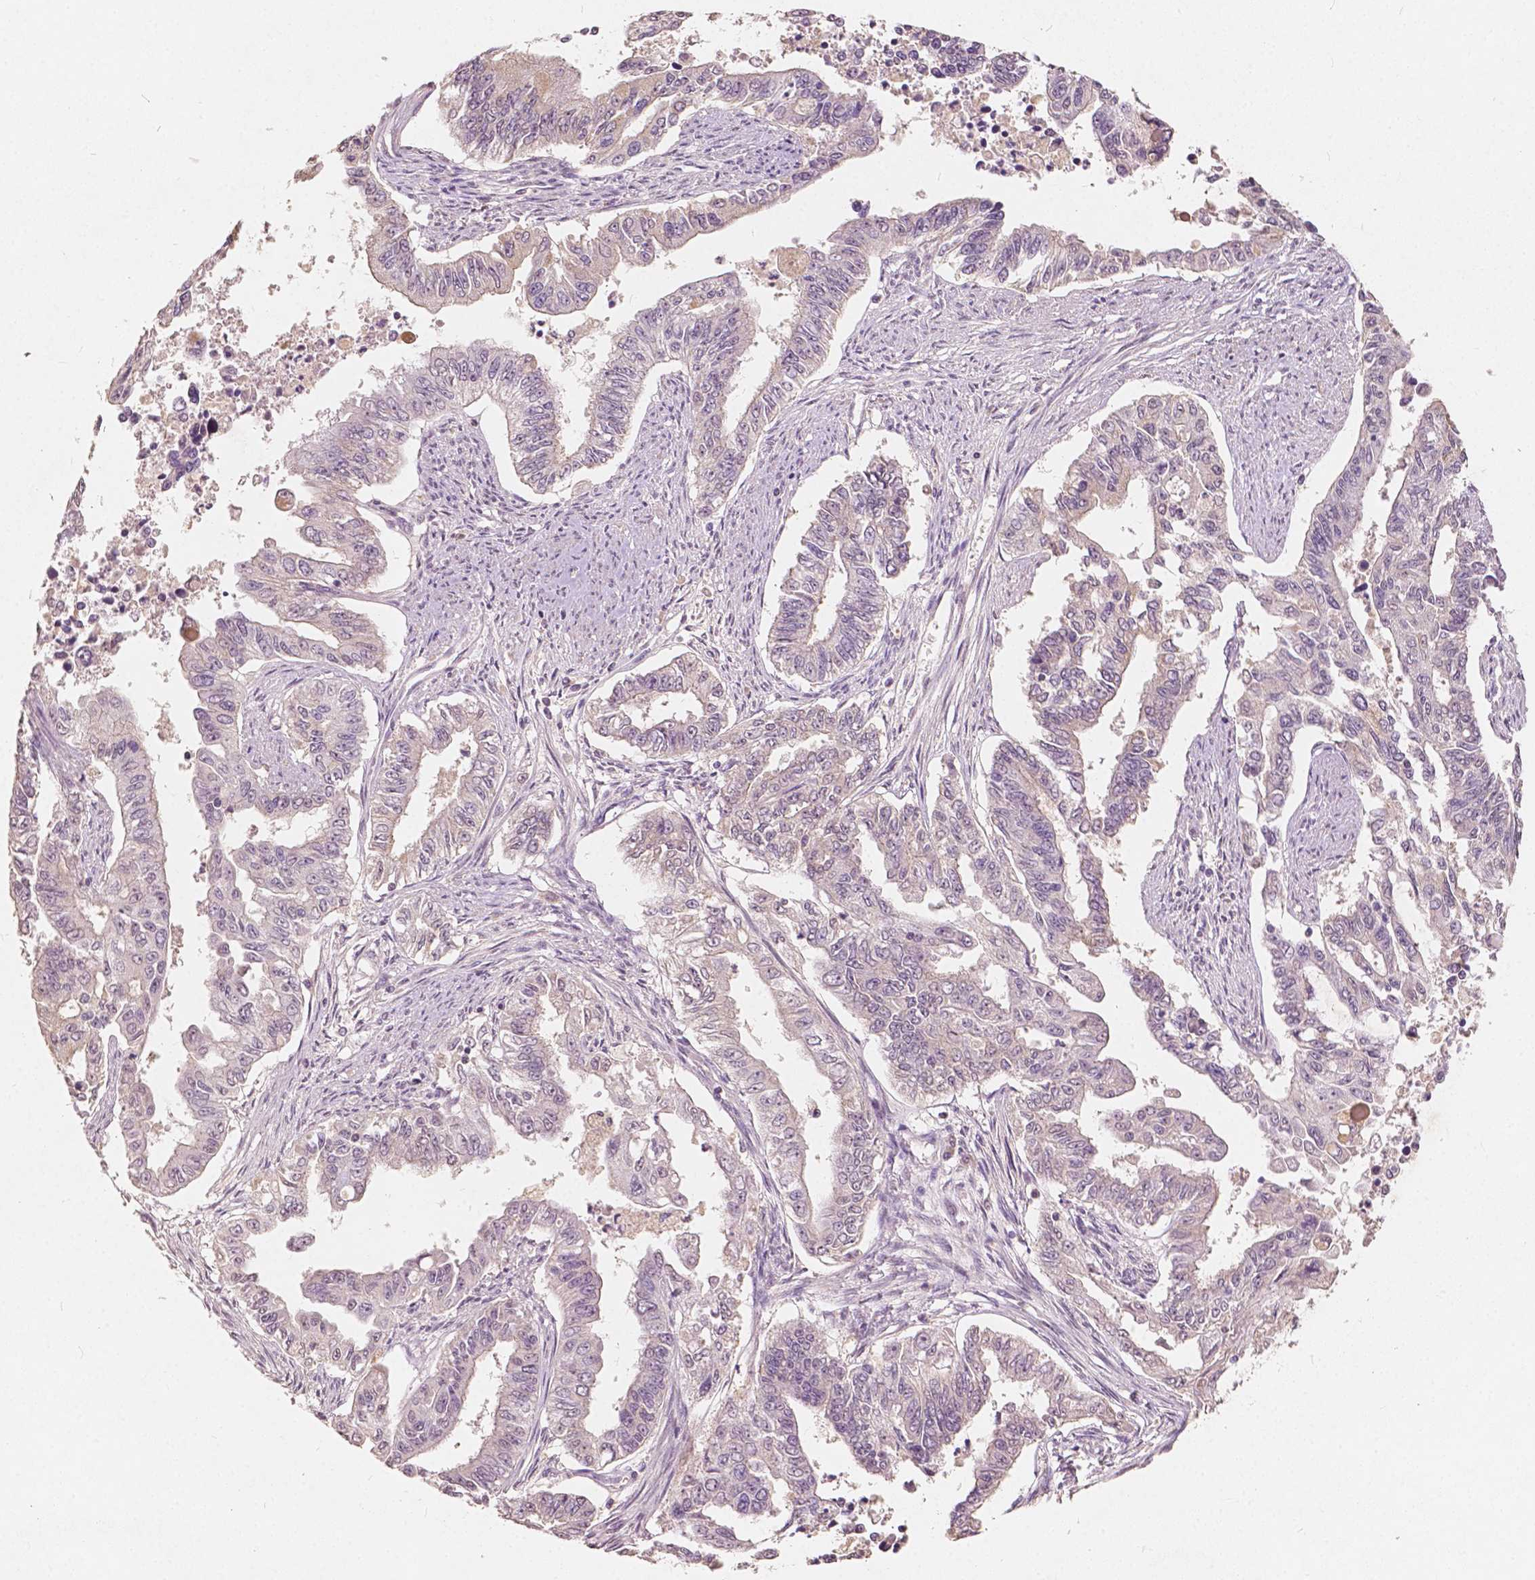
{"staining": {"intensity": "negative", "quantity": "none", "location": "none"}, "tissue": "endometrial cancer", "cell_type": "Tumor cells", "image_type": "cancer", "snomed": [{"axis": "morphology", "description": "Adenocarcinoma, NOS"}, {"axis": "topography", "description": "Uterus"}], "caption": "IHC micrograph of neoplastic tissue: endometrial cancer (adenocarcinoma) stained with DAB displays no significant protein positivity in tumor cells.", "gene": "SOX15", "patient": {"sex": "female", "age": 59}}